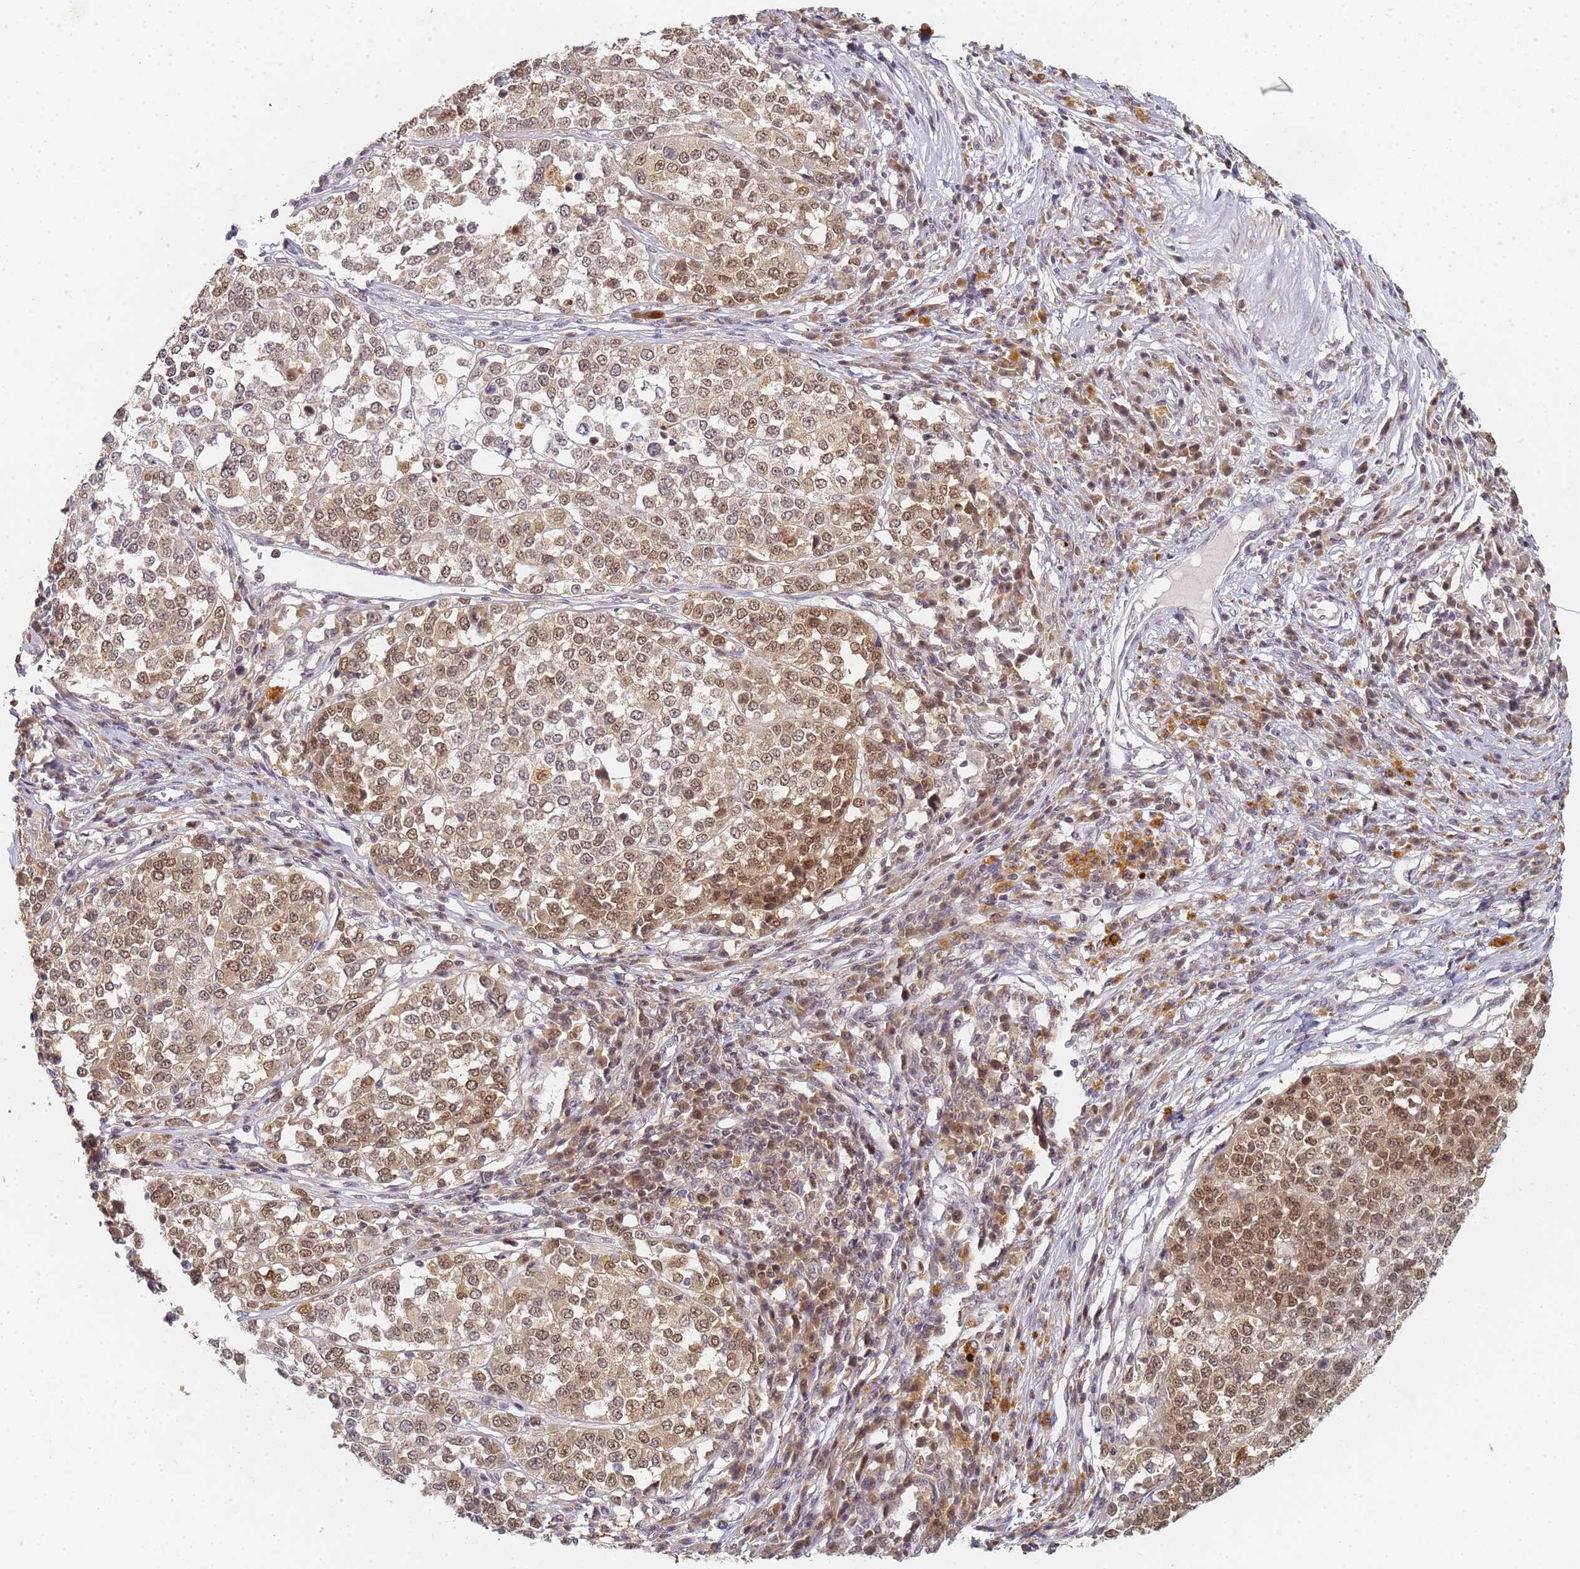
{"staining": {"intensity": "moderate", "quantity": ">75%", "location": "nuclear"}, "tissue": "melanoma", "cell_type": "Tumor cells", "image_type": "cancer", "snomed": [{"axis": "morphology", "description": "Malignant melanoma, Metastatic site"}, {"axis": "topography", "description": "Lymph node"}], "caption": "Immunohistochemical staining of melanoma reveals medium levels of moderate nuclear staining in approximately >75% of tumor cells.", "gene": "HMCES", "patient": {"sex": "male", "age": 44}}